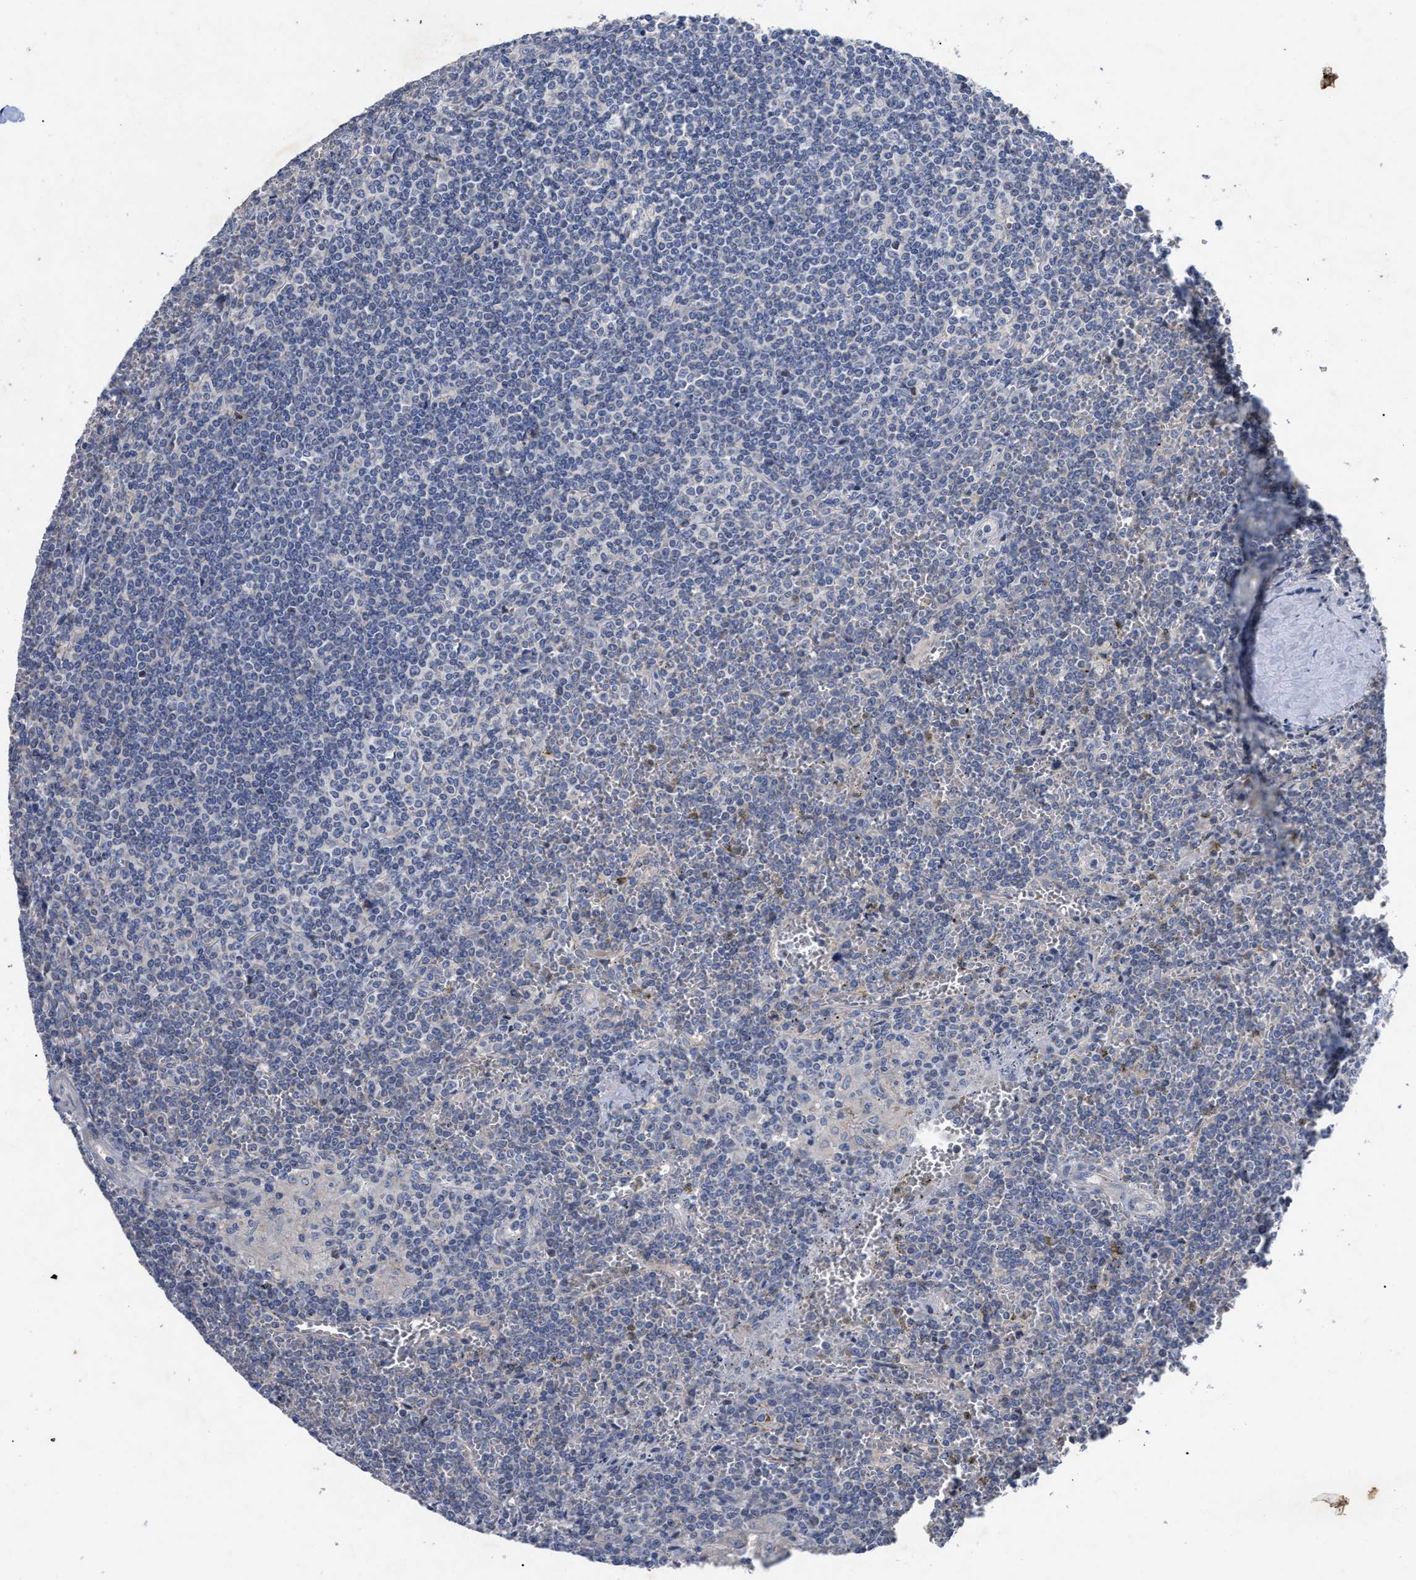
{"staining": {"intensity": "negative", "quantity": "none", "location": "none"}, "tissue": "lymphoma", "cell_type": "Tumor cells", "image_type": "cancer", "snomed": [{"axis": "morphology", "description": "Malignant lymphoma, non-Hodgkin's type, Low grade"}, {"axis": "topography", "description": "Spleen"}], "caption": "This histopathology image is of lymphoma stained with immunohistochemistry (IHC) to label a protein in brown with the nuclei are counter-stained blue. There is no staining in tumor cells.", "gene": "VIP", "patient": {"sex": "female", "age": 19}}